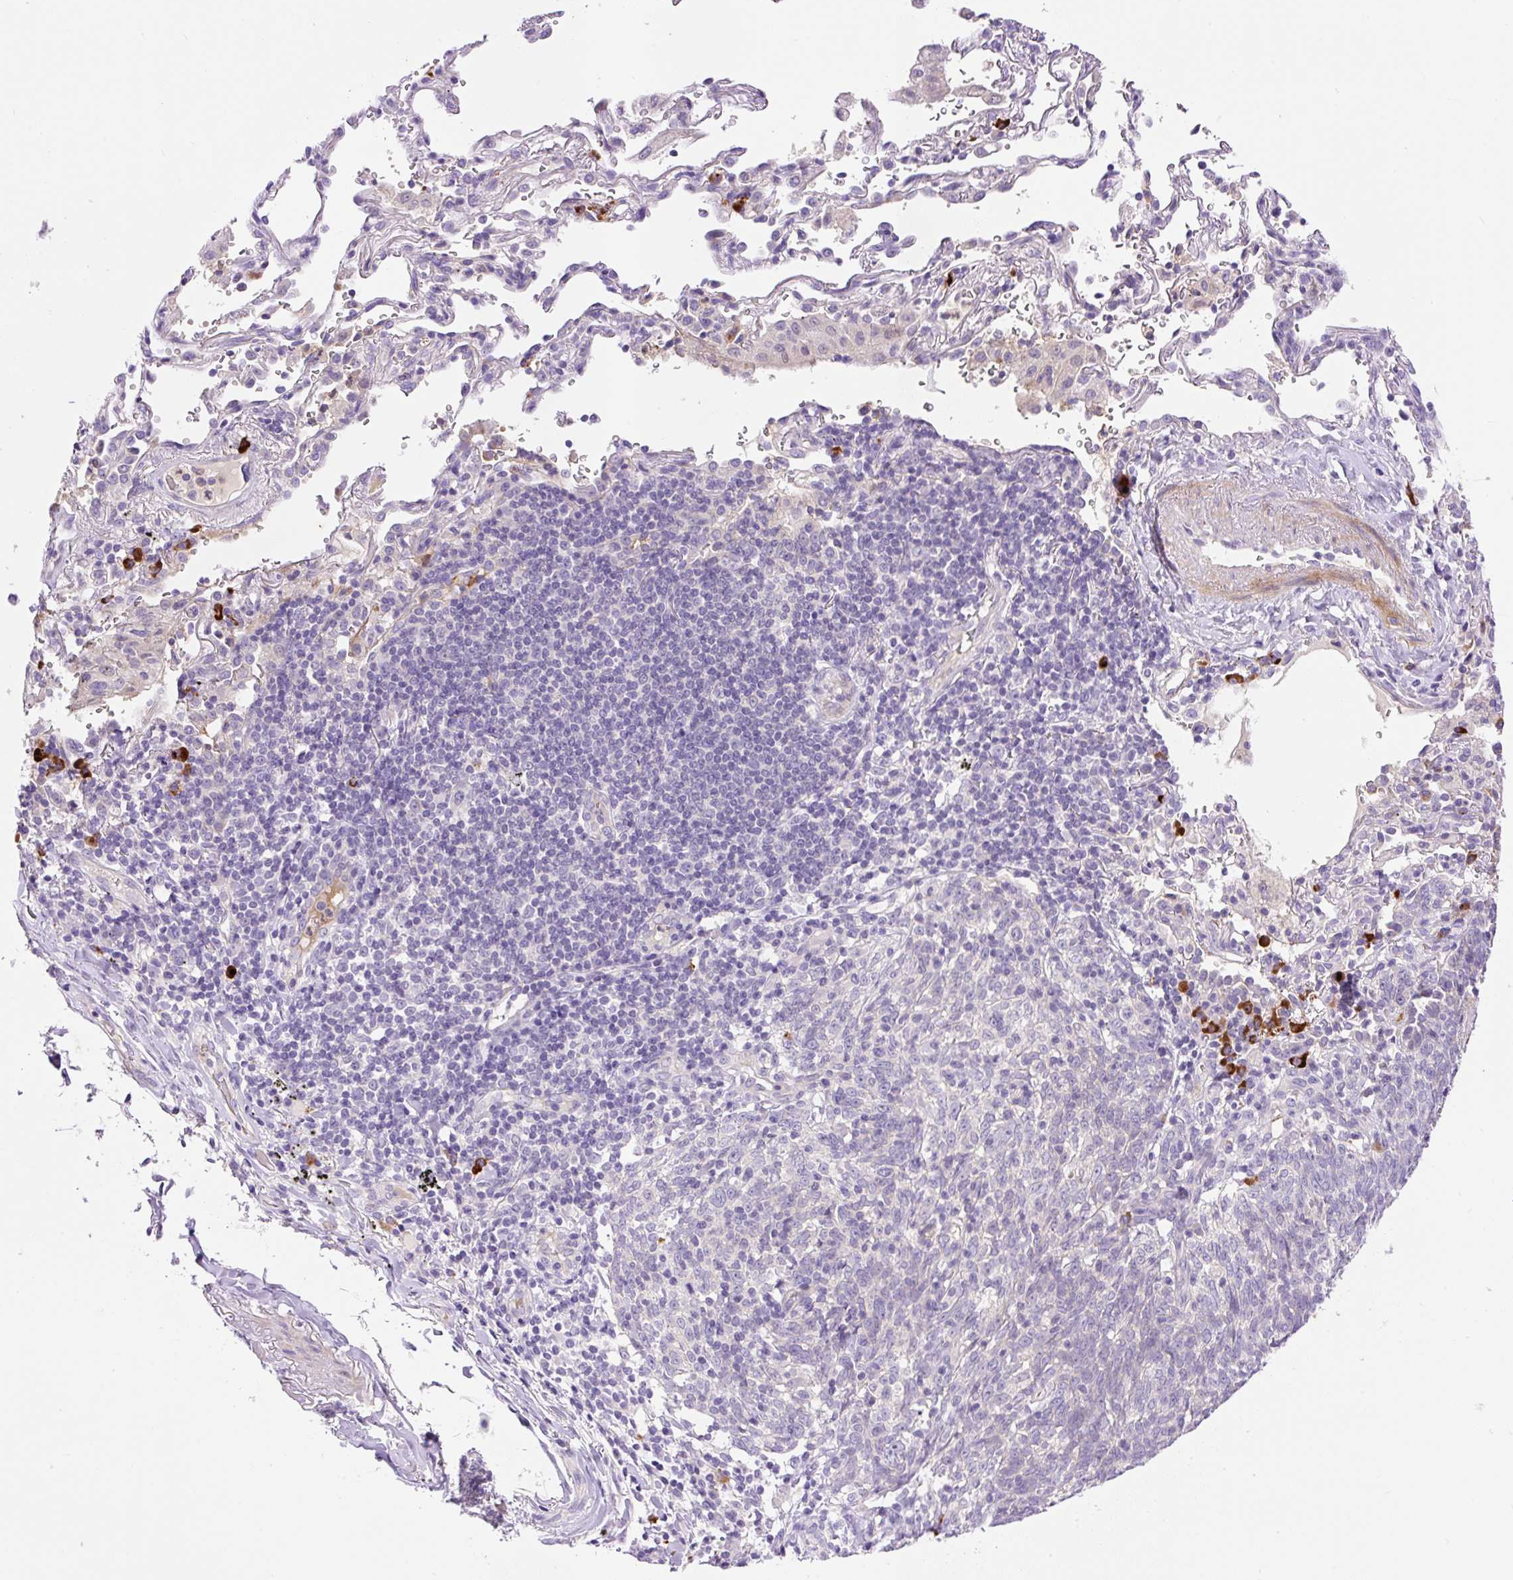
{"staining": {"intensity": "negative", "quantity": "none", "location": "none"}, "tissue": "lung cancer", "cell_type": "Tumor cells", "image_type": "cancer", "snomed": [{"axis": "morphology", "description": "Squamous cell carcinoma, NOS"}, {"axis": "topography", "description": "Lung"}], "caption": "Immunohistochemical staining of human squamous cell carcinoma (lung) displays no significant staining in tumor cells.", "gene": "LHFPL5", "patient": {"sex": "female", "age": 72}}